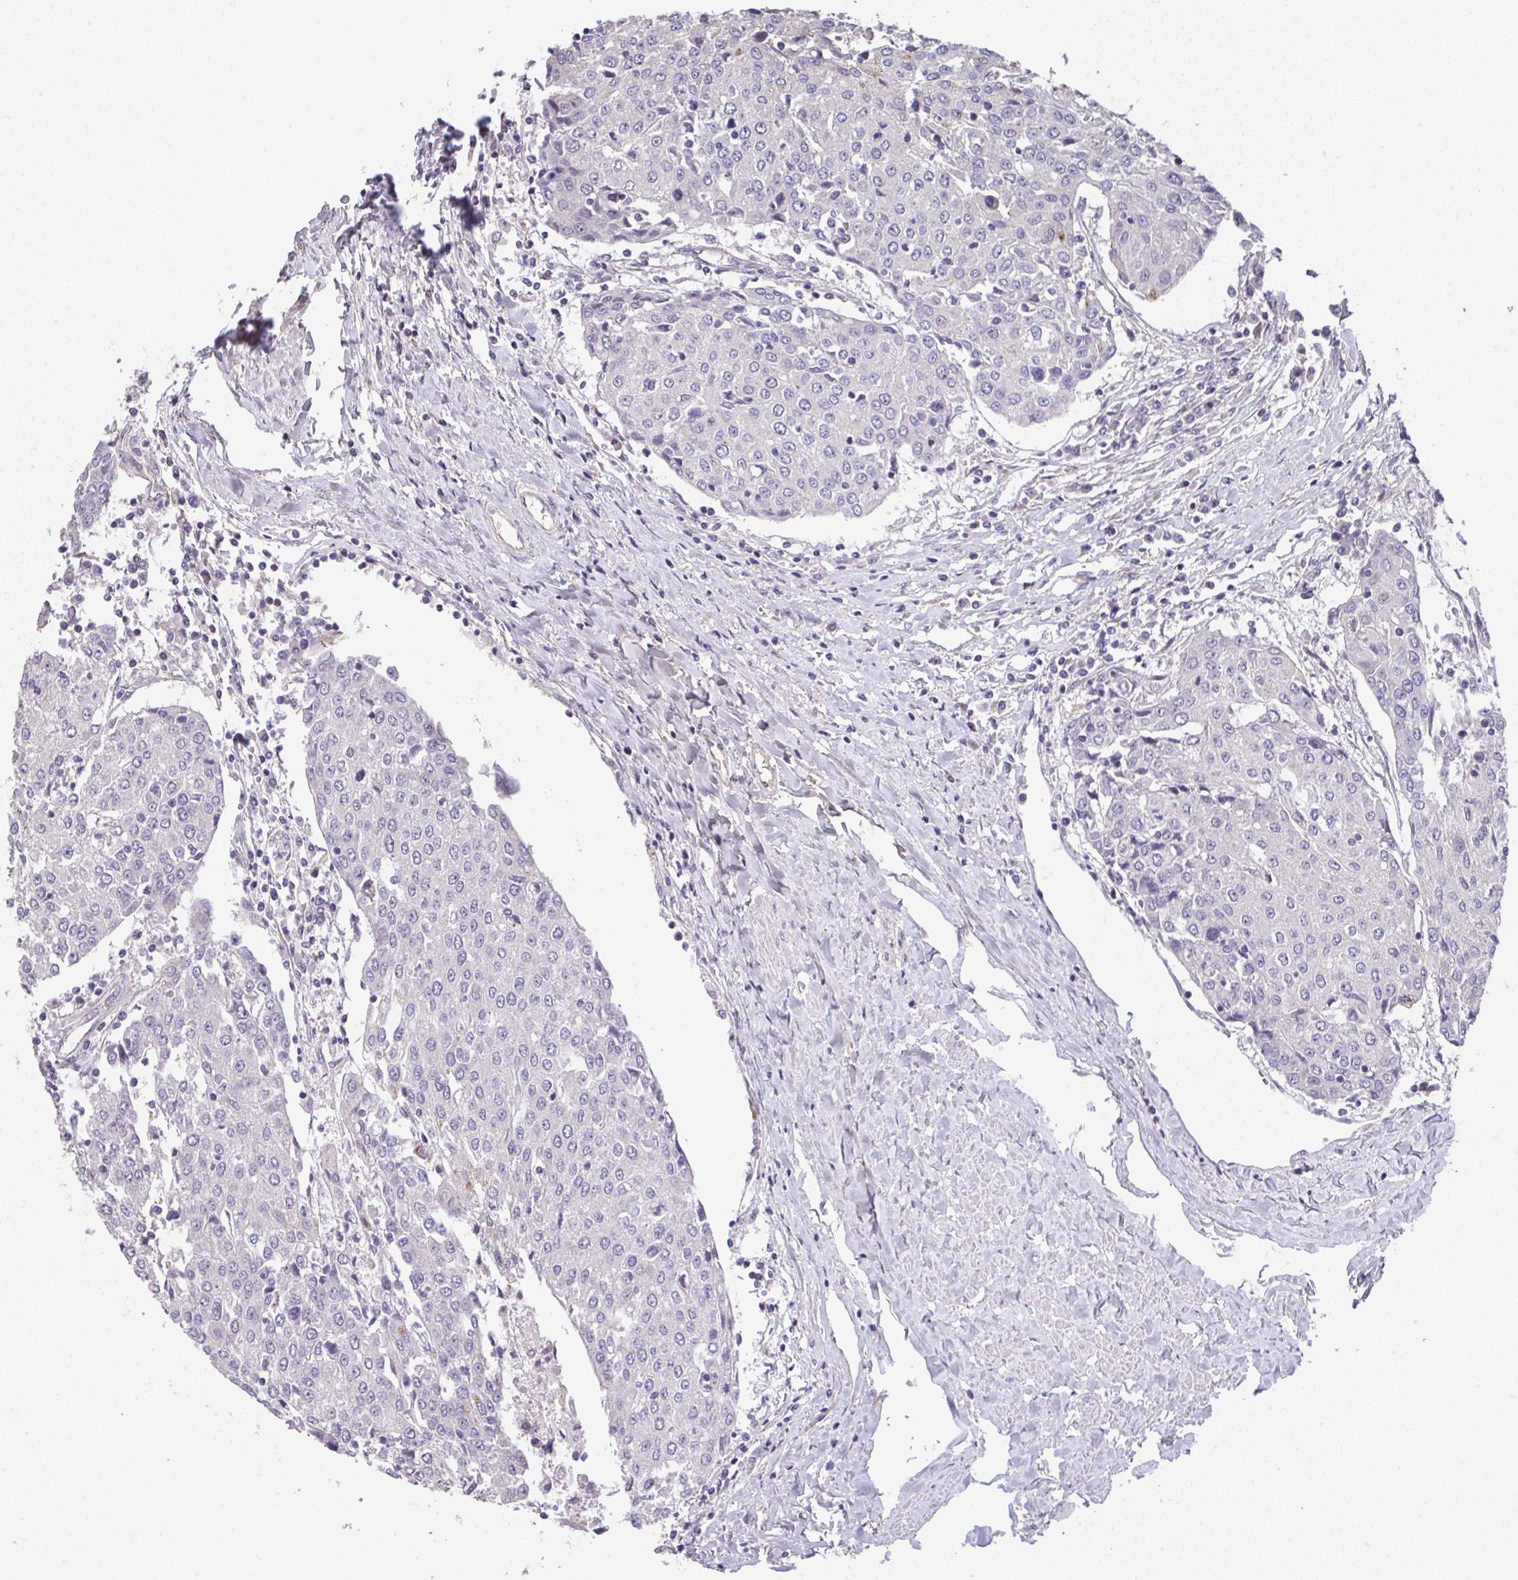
{"staining": {"intensity": "negative", "quantity": "none", "location": "none"}, "tissue": "urothelial cancer", "cell_type": "Tumor cells", "image_type": "cancer", "snomed": [{"axis": "morphology", "description": "Urothelial carcinoma, High grade"}, {"axis": "topography", "description": "Urinary bladder"}], "caption": "IHC of human urothelial cancer demonstrates no expression in tumor cells.", "gene": "RUNDC3B", "patient": {"sex": "female", "age": 85}}